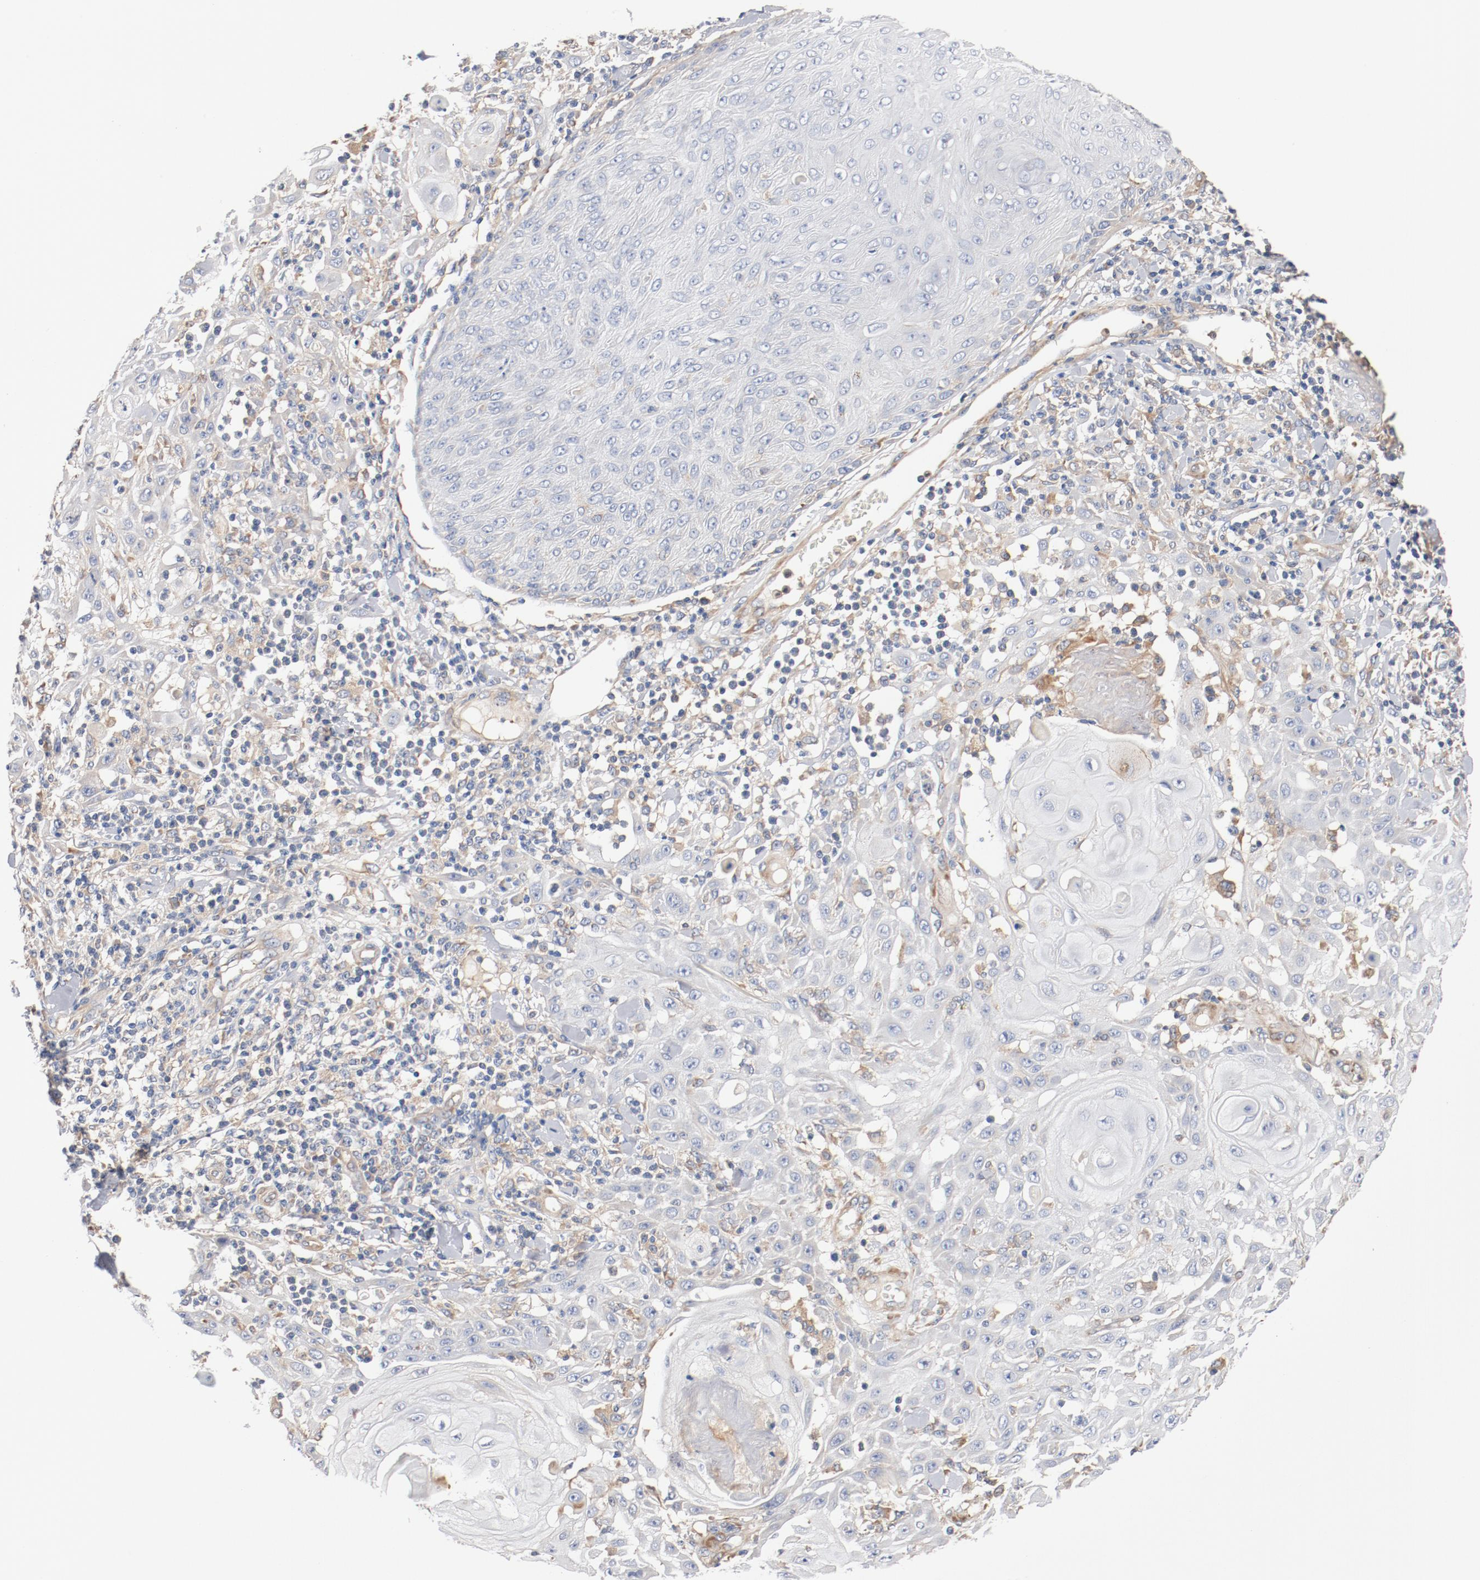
{"staining": {"intensity": "negative", "quantity": "none", "location": "none"}, "tissue": "skin cancer", "cell_type": "Tumor cells", "image_type": "cancer", "snomed": [{"axis": "morphology", "description": "Squamous cell carcinoma, NOS"}, {"axis": "topography", "description": "Skin"}], "caption": "Immunohistochemical staining of human squamous cell carcinoma (skin) reveals no significant positivity in tumor cells.", "gene": "ILK", "patient": {"sex": "male", "age": 24}}